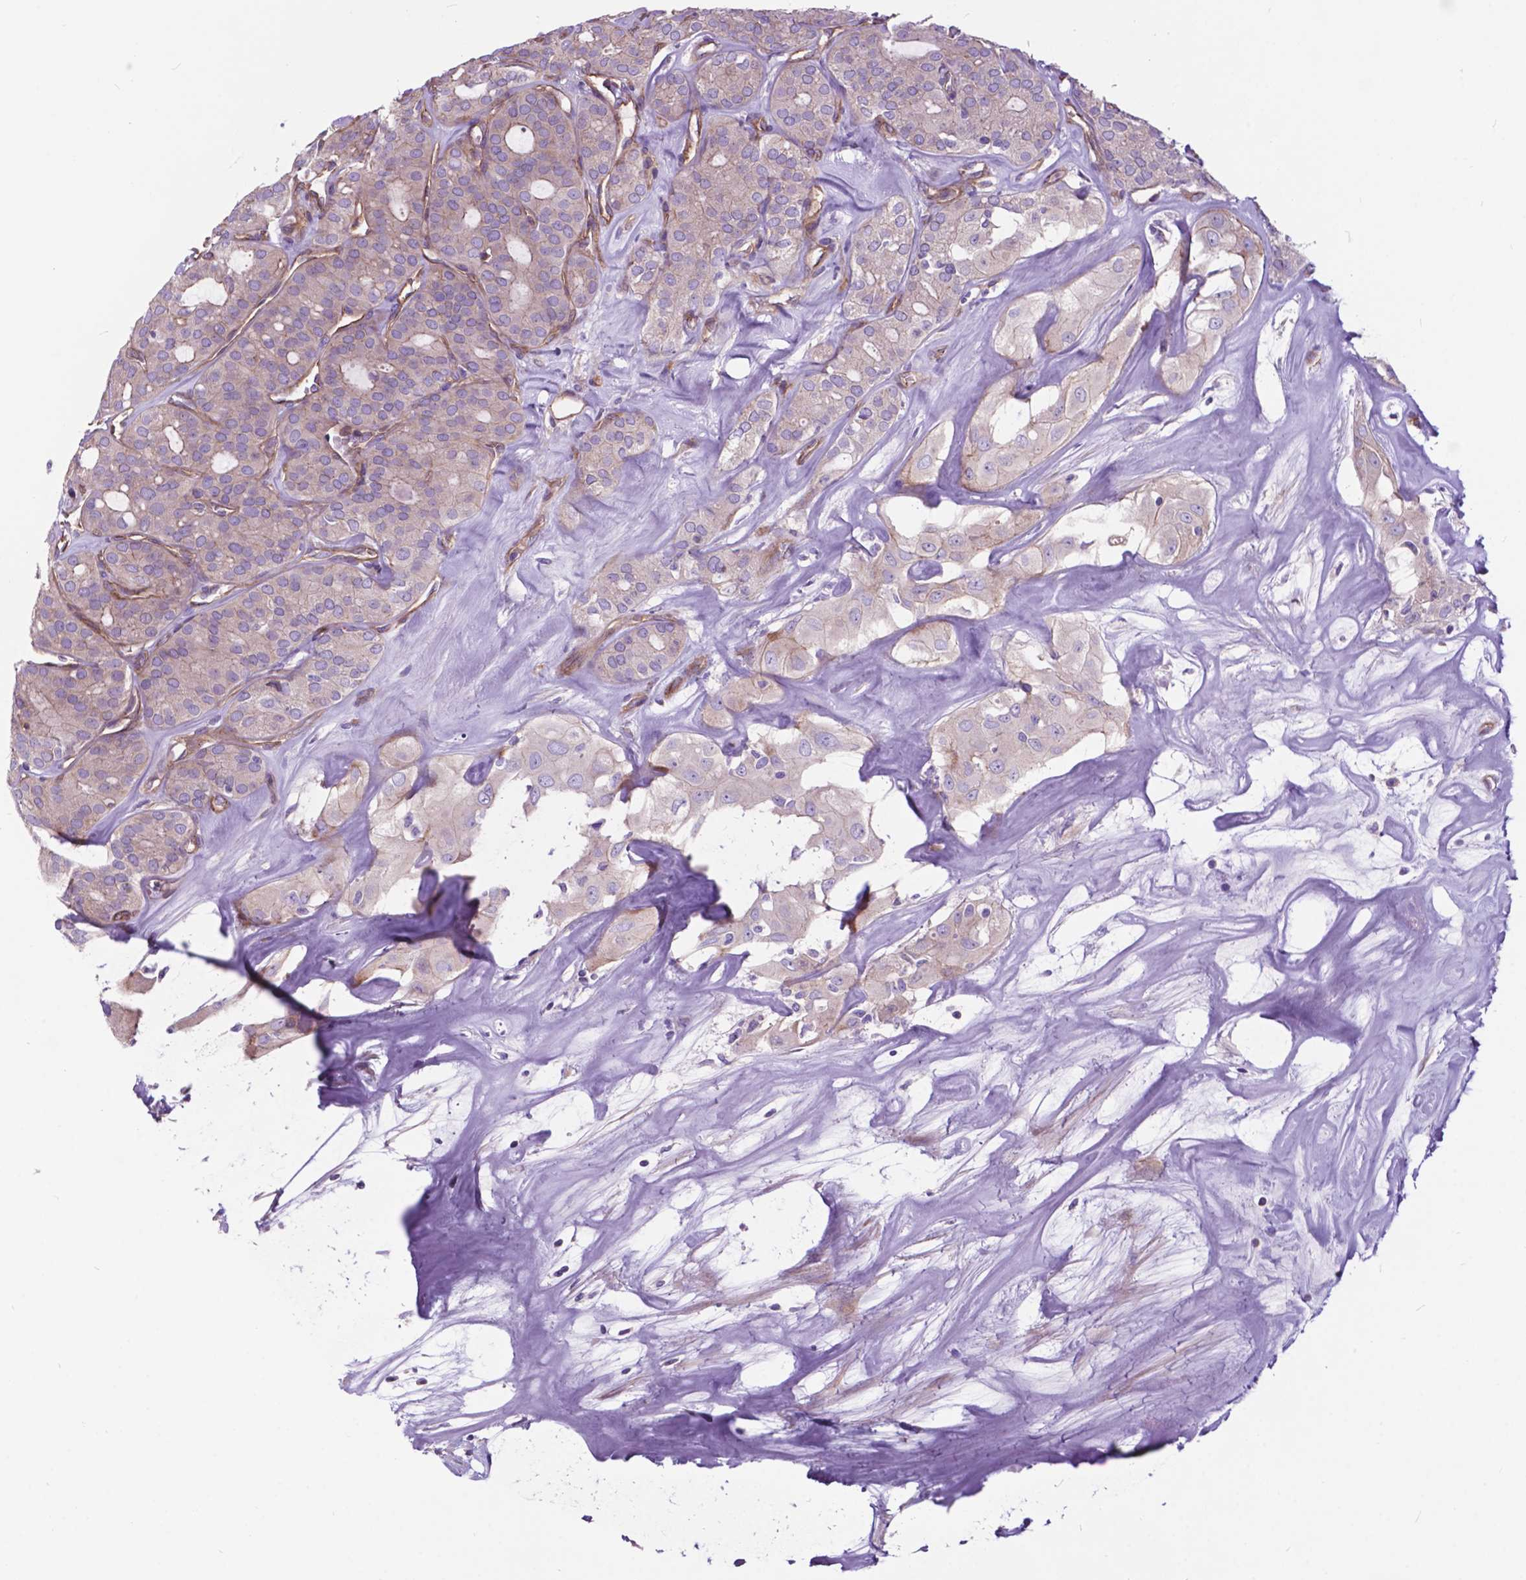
{"staining": {"intensity": "weak", "quantity": "<25%", "location": "cytoplasmic/membranous"}, "tissue": "thyroid cancer", "cell_type": "Tumor cells", "image_type": "cancer", "snomed": [{"axis": "morphology", "description": "Follicular adenoma carcinoma, NOS"}, {"axis": "topography", "description": "Thyroid gland"}], "caption": "Image shows no protein staining in tumor cells of thyroid cancer tissue.", "gene": "FLT4", "patient": {"sex": "male", "age": 75}}